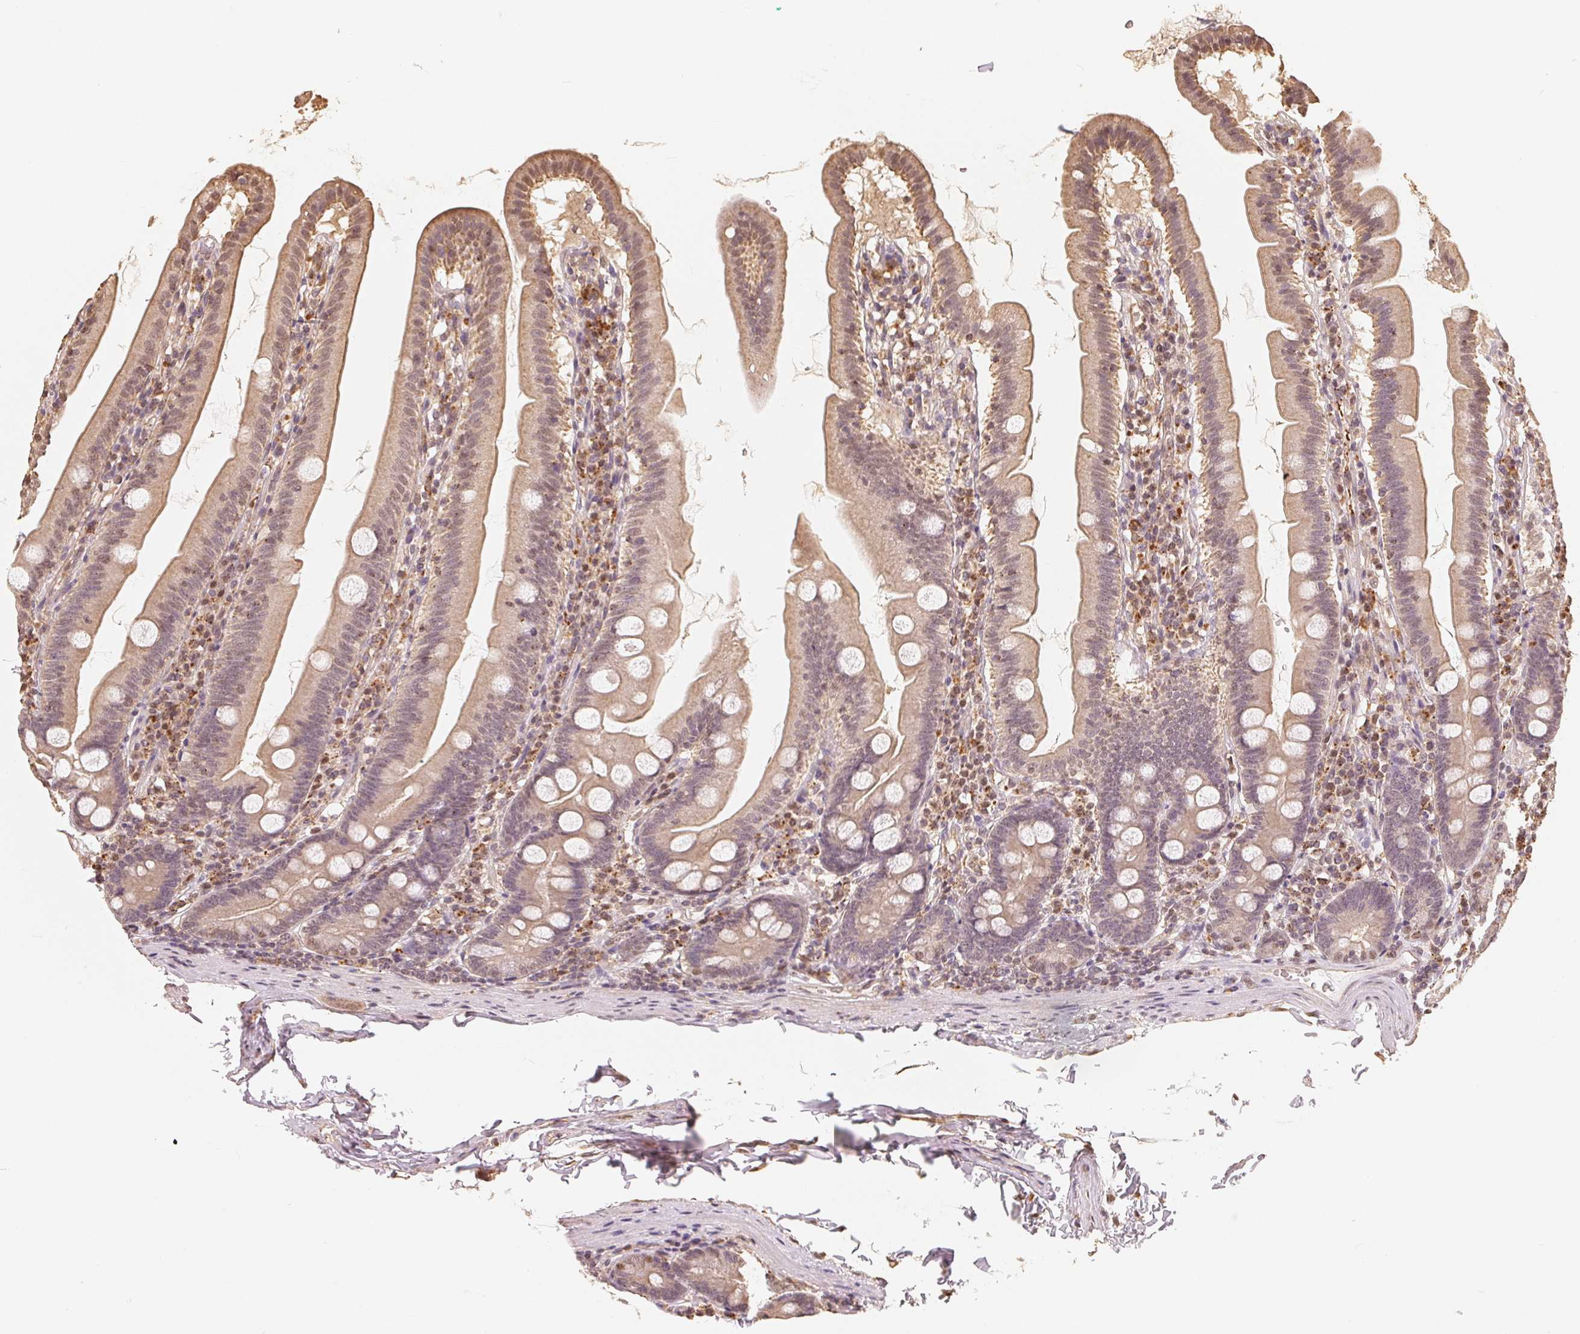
{"staining": {"intensity": "weak", "quantity": ">75%", "location": "cytoplasmic/membranous,nuclear"}, "tissue": "duodenum", "cell_type": "Glandular cells", "image_type": "normal", "snomed": [{"axis": "morphology", "description": "Normal tissue, NOS"}, {"axis": "topography", "description": "Duodenum"}], "caption": "Immunohistochemistry of normal human duodenum reveals low levels of weak cytoplasmic/membranous,nuclear expression in approximately >75% of glandular cells.", "gene": "GUSB", "patient": {"sex": "female", "age": 67}}